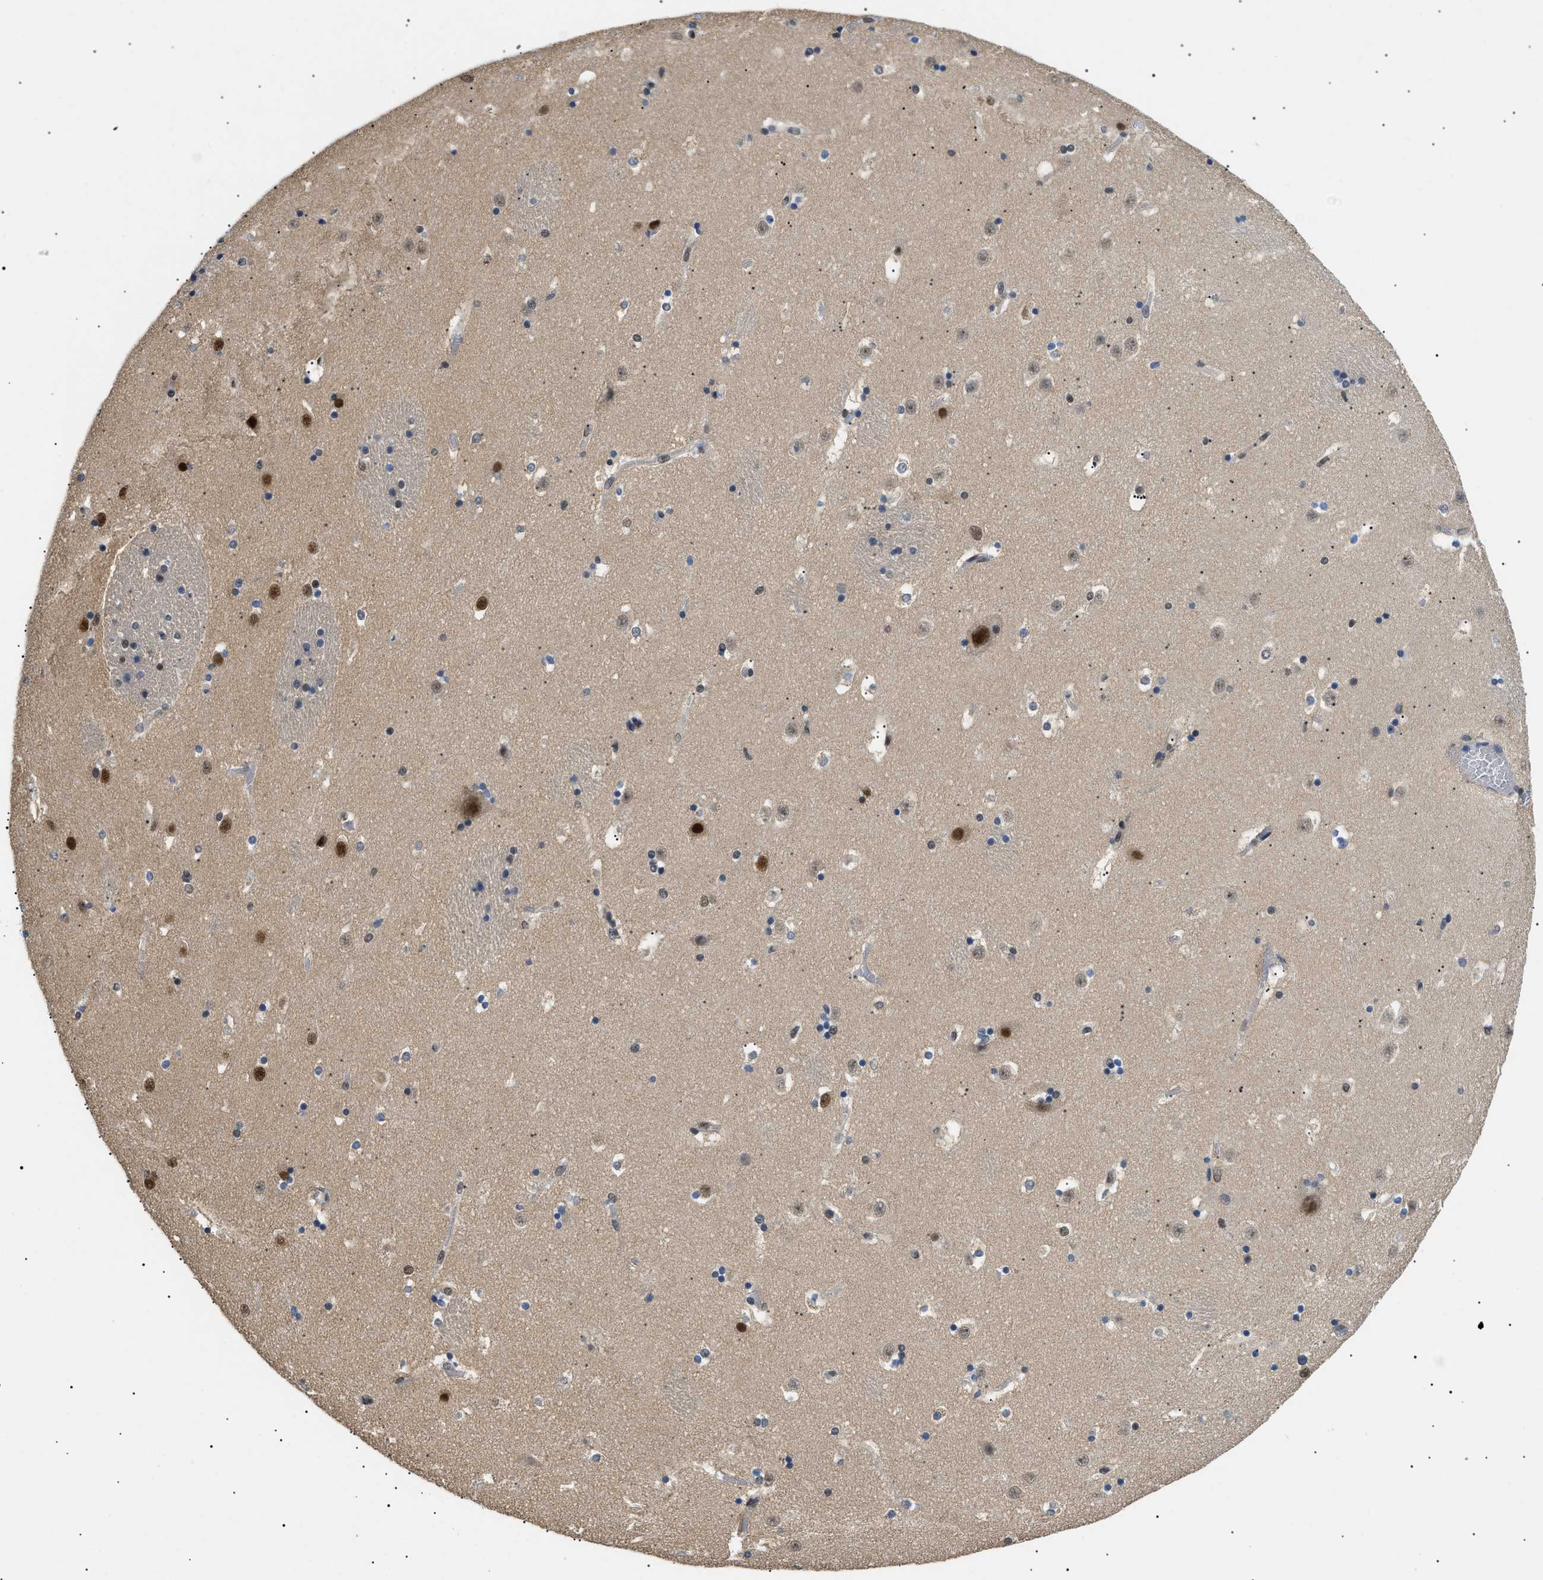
{"staining": {"intensity": "weak", "quantity": "25%-75%", "location": "nuclear"}, "tissue": "caudate", "cell_type": "Glial cells", "image_type": "normal", "snomed": [{"axis": "morphology", "description": "Normal tissue, NOS"}, {"axis": "topography", "description": "Lateral ventricle wall"}], "caption": "An immunohistochemistry (IHC) micrograph of unremarkable tissue is shown. Protein staining in brown shows weak nuclear positivity in caudate within glial cells. Using DAB (3,3'-diaminobenzidine) (brown) and hematoxylin (blue) stains, captured at high magnification using brightfield microscopy.", "gene": "RBM15", "patient": {"sex": "male", "age": 45}}